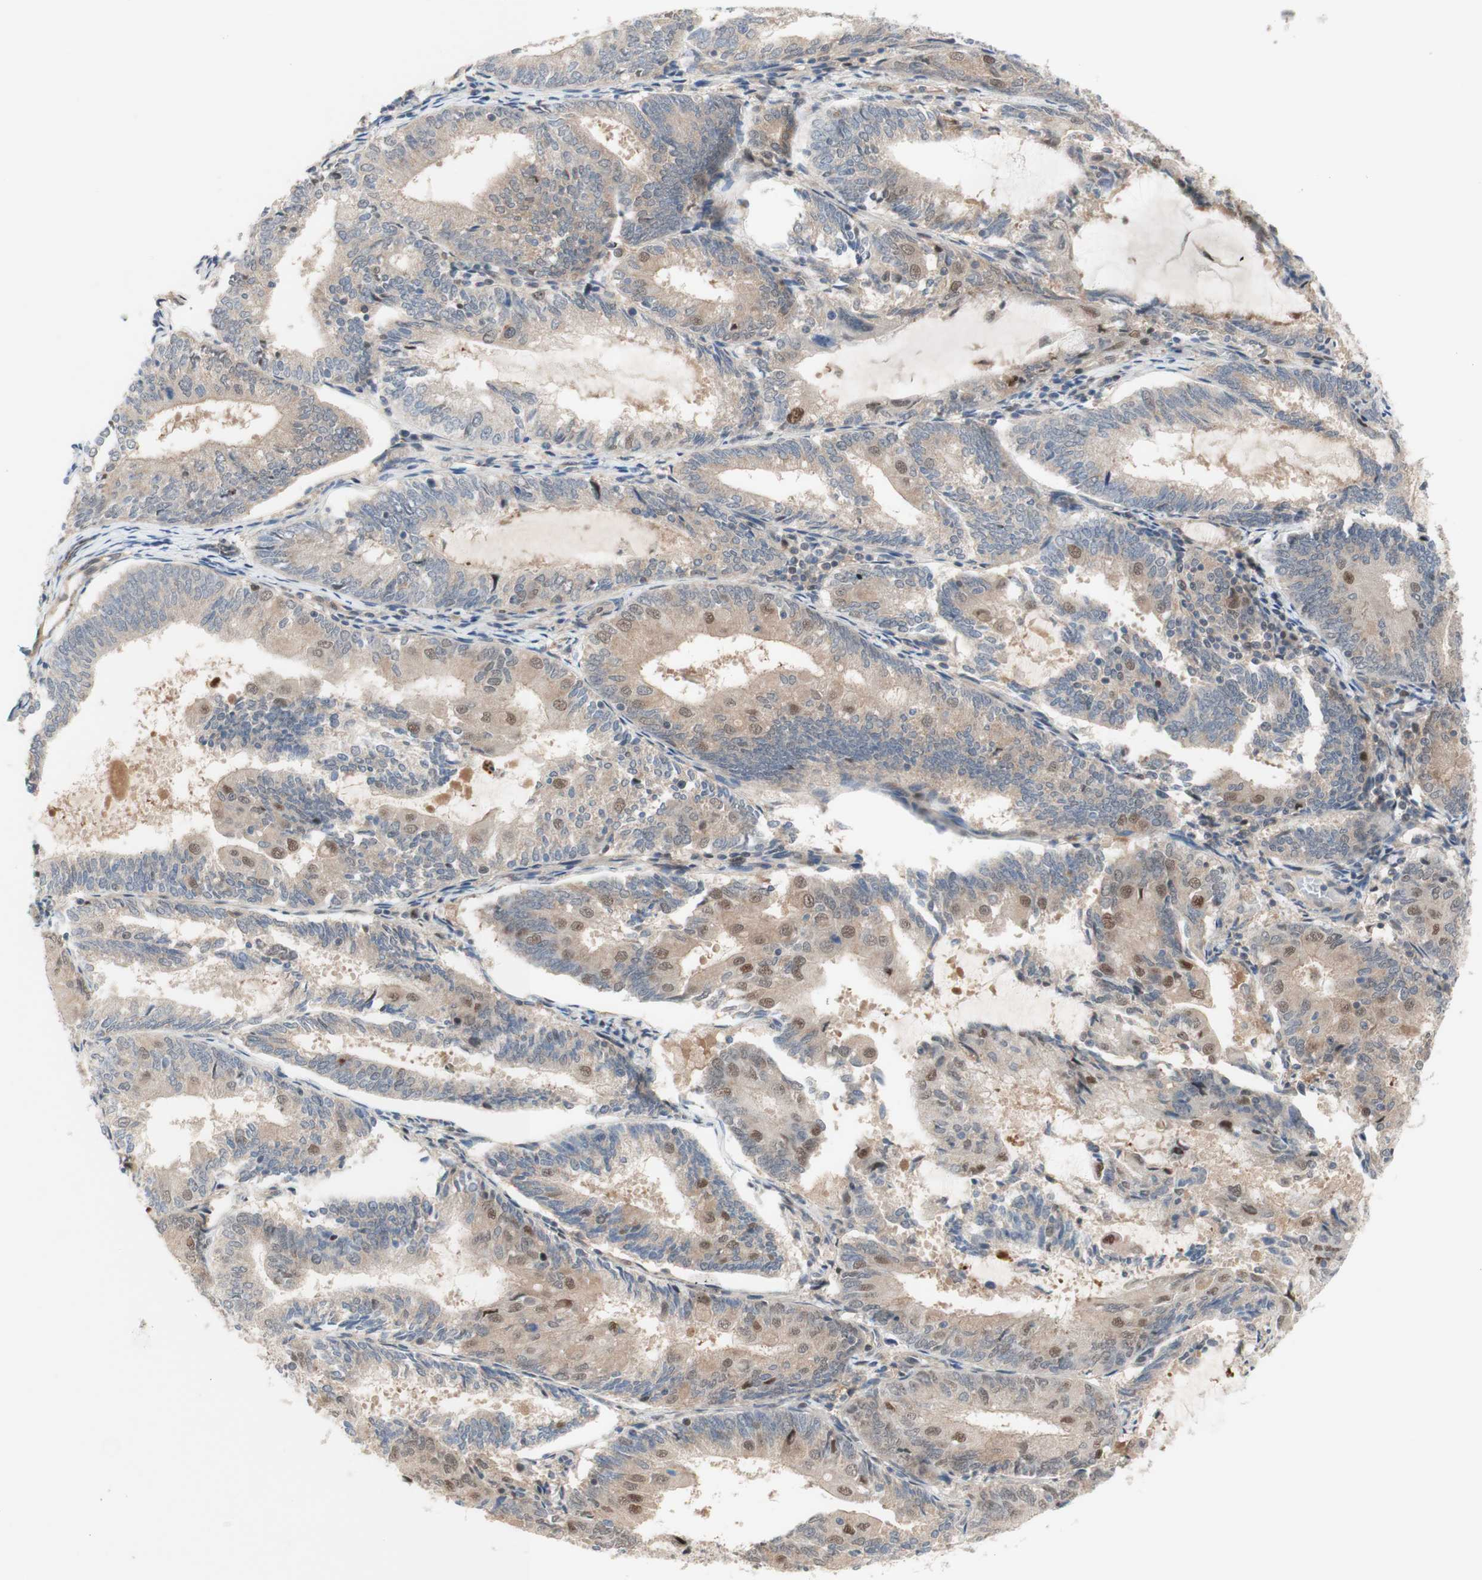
{"staining": {"intensity": "weak", "quantity": "25%-75%", "location": "cytoplasmic/membranous,nuclear"}, "tissue": "endometrial cancer", "cell_type": "Tumor cells", "image_type": "cancer", "snomed": [{"axis": "morphology", "description": "Adenocarcinoma, NOS"}, {"axis": "topography", "description": "Endometrium"}], "caption": "High-power microscopy captured an immunohistochemistry micrograph of endometrial cancer, revealing weak cytoplasmic/membranous and nuclear positivity in approximately 25%-75% of tumor cells.", "gene": "RFNG", "patient": {"sex": "female", "age": 81}}